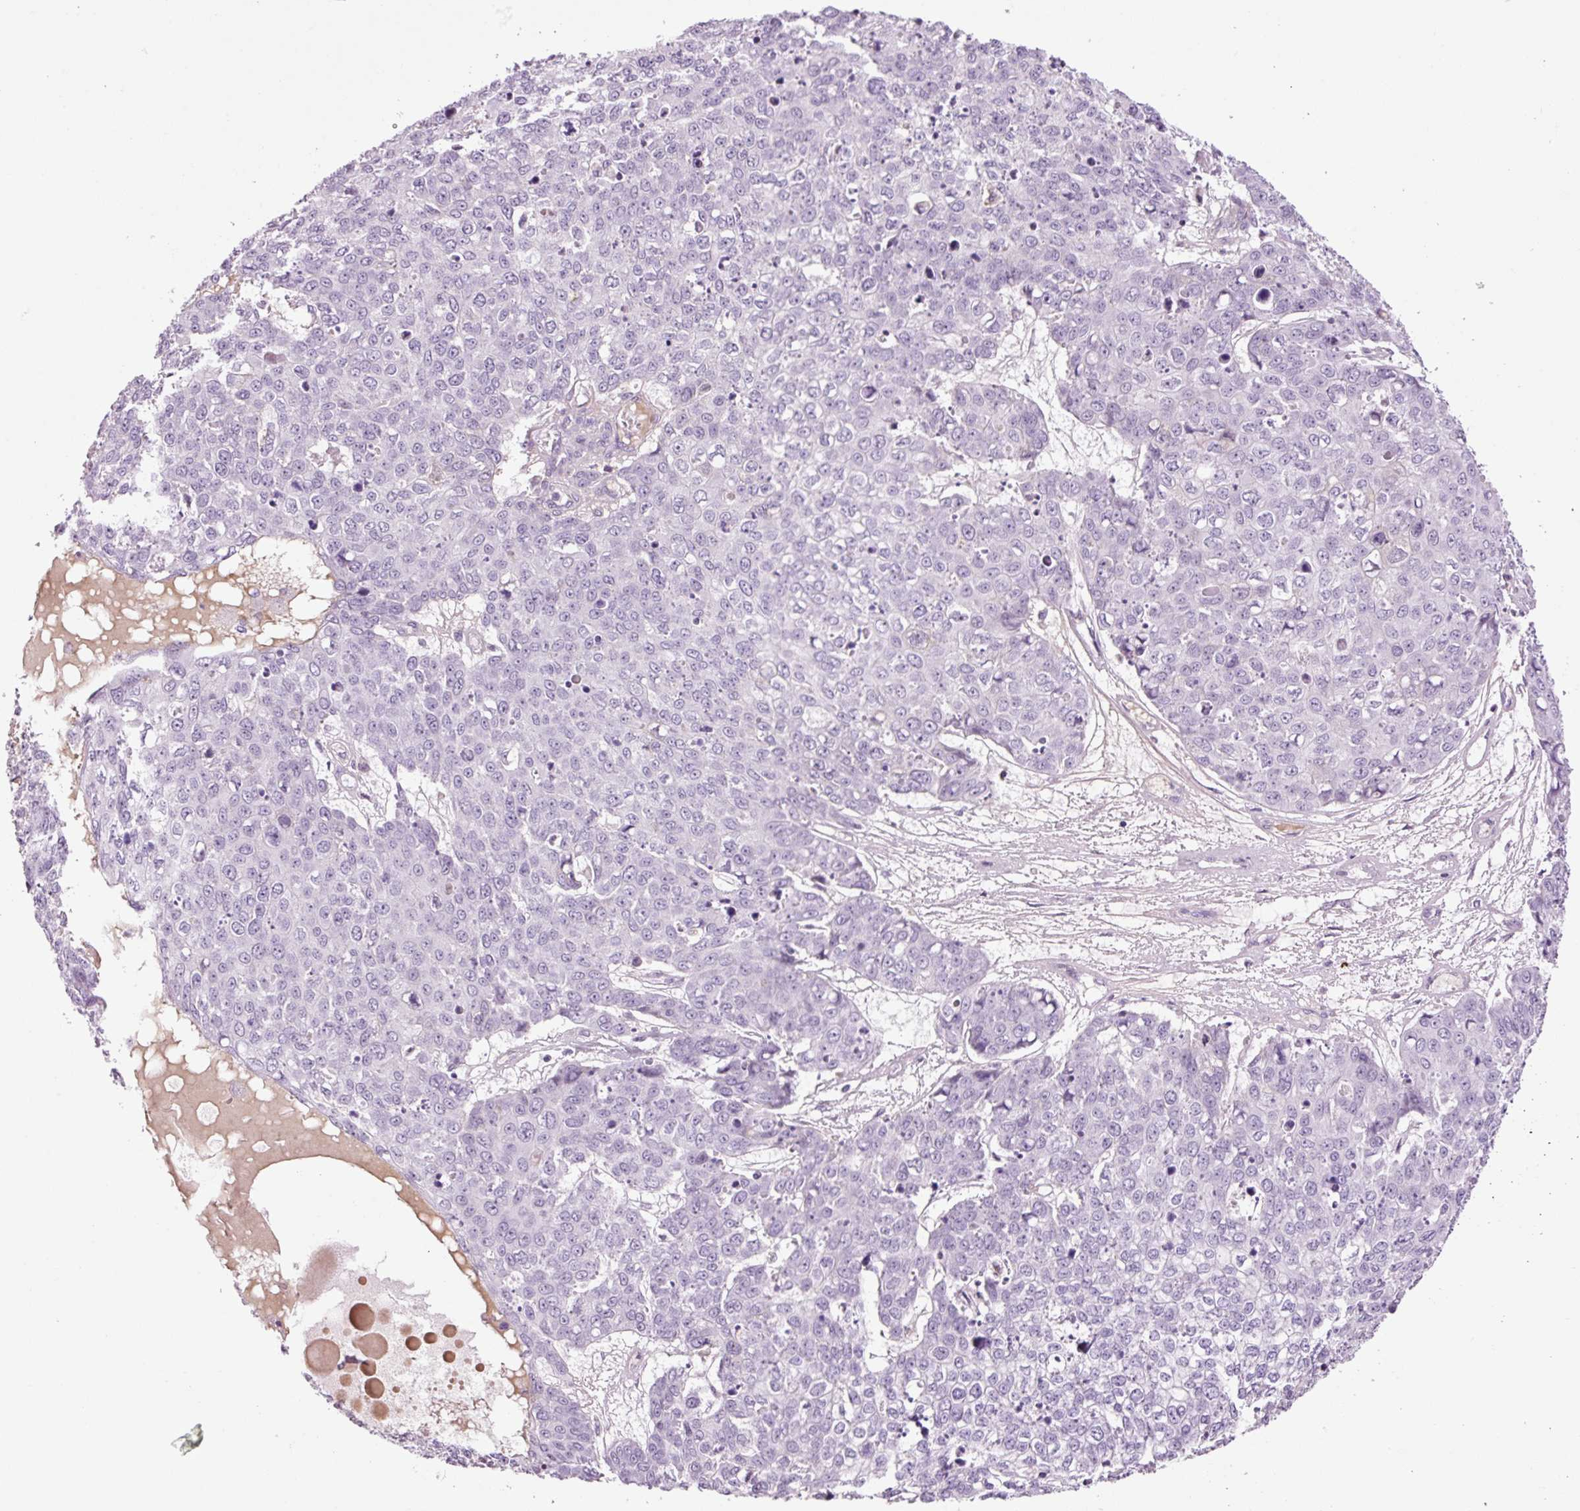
{"staining": {"intensity": "negative", "quantity": "none", "location": "none"}, "tissue": "skin cancer", "cell_type": "Tumor cells", "image_type": "cancer", "snomed": [{"axis": "morphology", "description": "Normal tissue, NOS"}, {"axis": "morphology", "description": "Squamous cell carcinoma, NOS"}, {"axis": "topography", "description": "Skin"}], "caption": "This image is of skin cancer (squamous cell carcinoma) stained with immunohistochemistry to label a protein in brown with the nuclei are counter-stained blue. There is no expression in tumor cells.", "gene": "KLF1", "patient": {"sex": "male", "age": 72}}